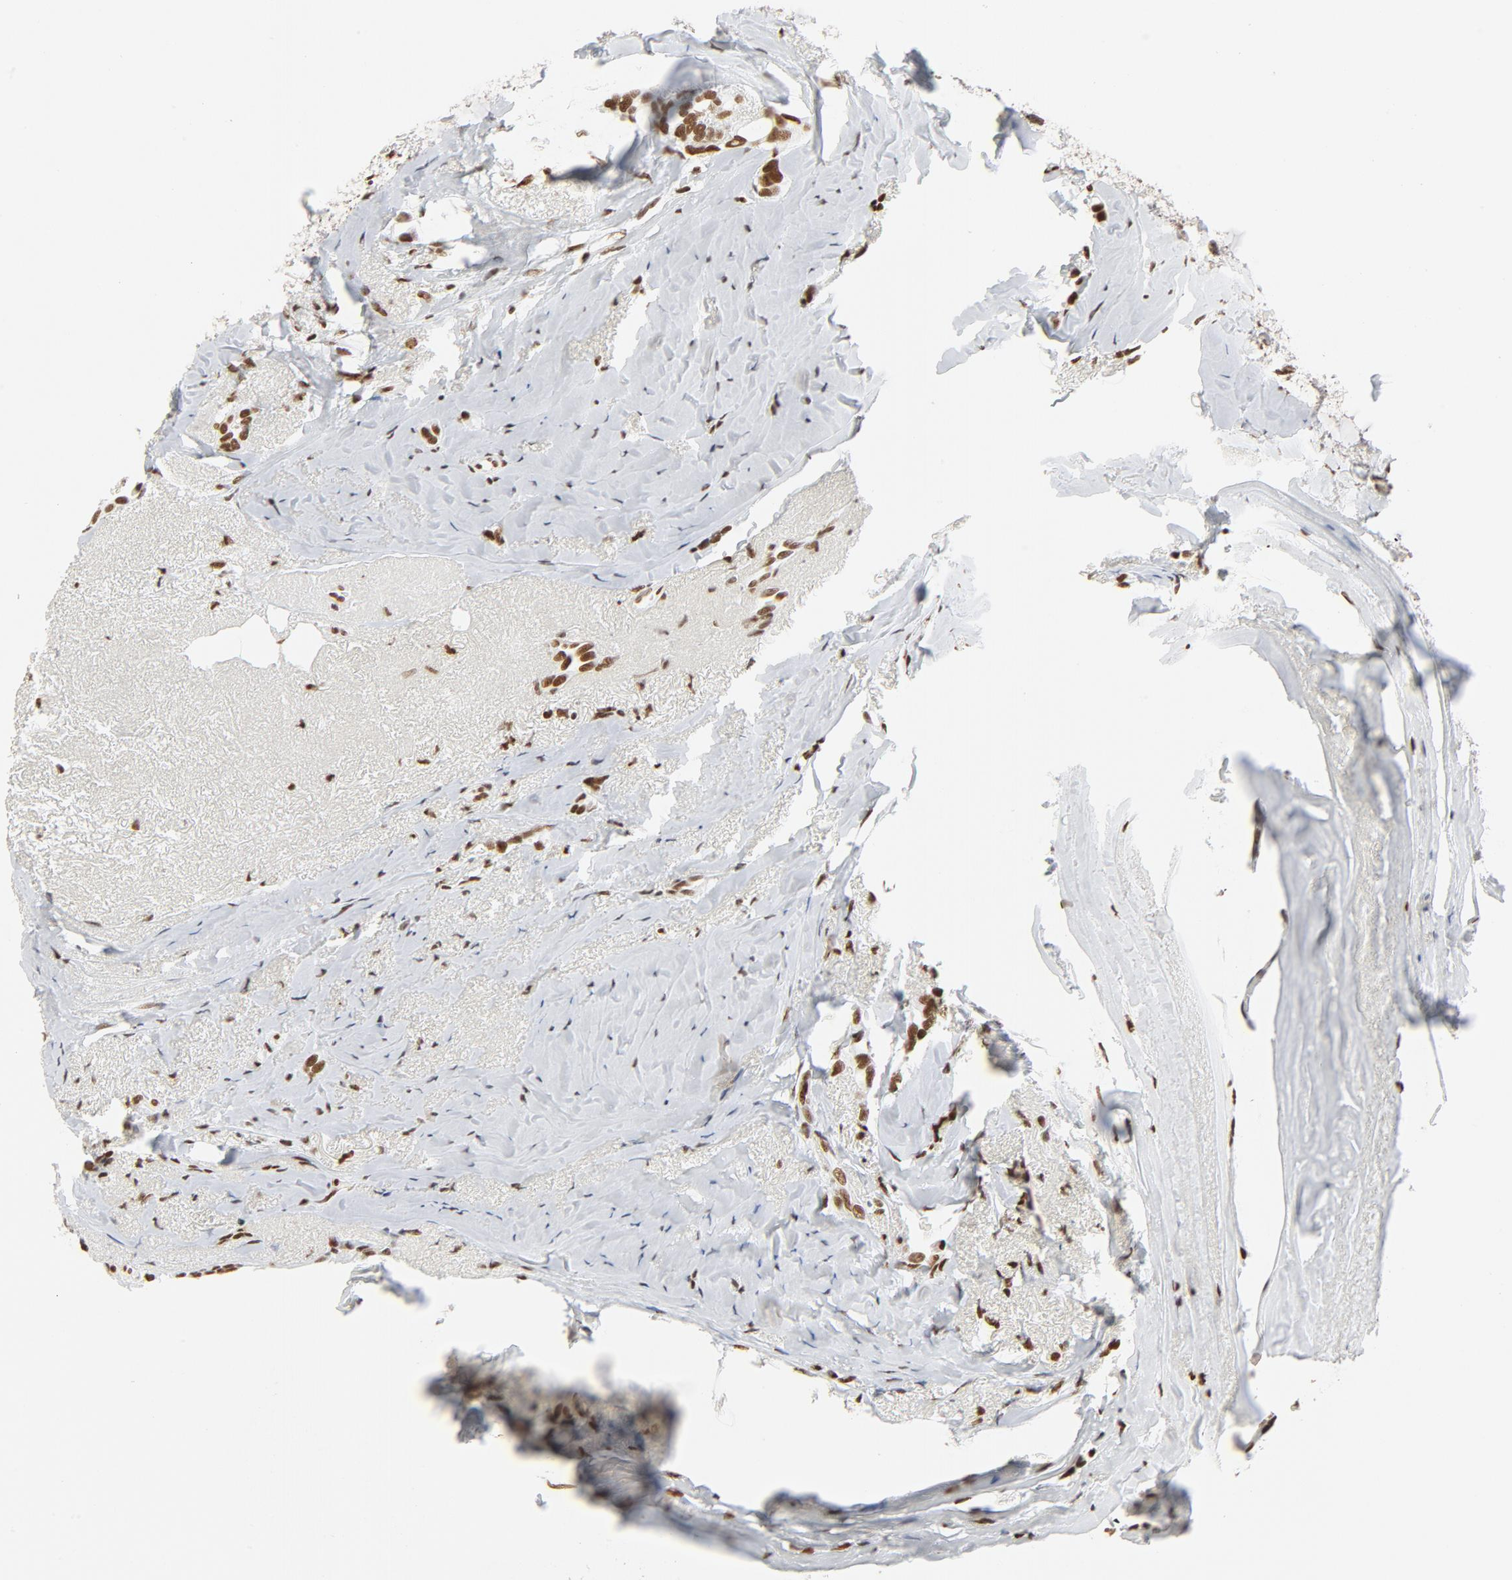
{"staining": {"intensity": "moderate", "quantity": ">75%", "location": "nuclear"}, "tissue": "breast cancer", "cell_type": "Tumor cells", "image_type": "cancer", "snomed": [{"axis": "morphology", "description": "Duct carcinoma"}, {"axis": "topography", "description": "Breast"}], "caption": "The immunohistochemical stain shows moderate nuclear positivity in tumor cells of invasive ductal carcinoma (breast) tissue.", "gene": "GTF2H1", "patient": {"sex": "female", "age": 54}}